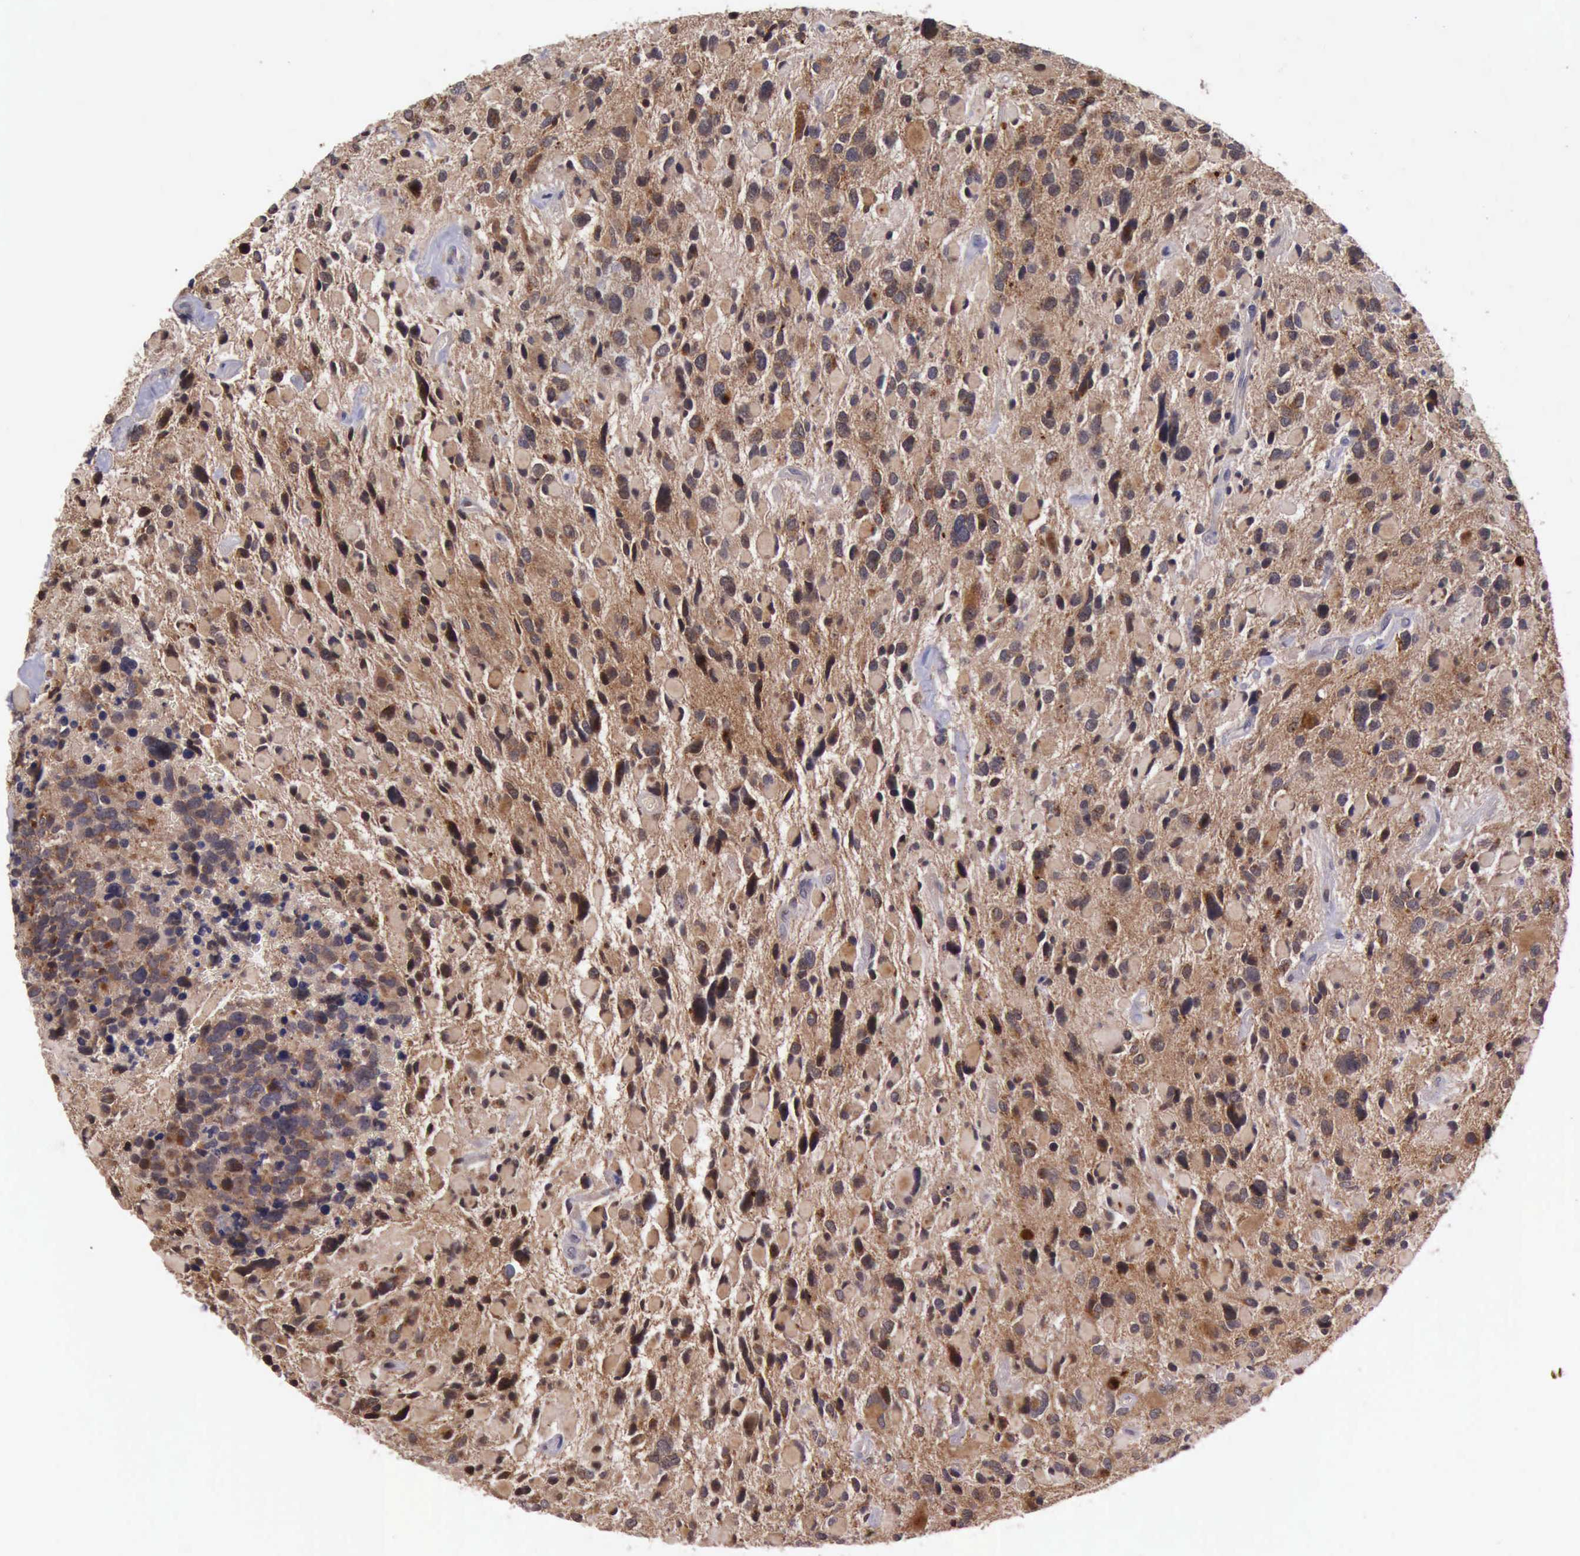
{"staining": {"intensity": "moderate", "quantity": "25%-75%", "location": "cytoplasmic/membranous"}, "tissue": "glioma", "cell_type": "Tumor cells", "image_type": "cancer", "snomed": [{"axis": "morphology", "description": "Glioma, malignant, High grade"}, {"axis": "topography", "description": "Brain"}], "caption": "An IHC micrograph of neoplastic tissue is shown. Protein staining in brown shows moderate cytoplasmic/membranous positivity in malignant high-grade glioma within tumor cells.", "gene": "RAB39B", "patient": {"sex": "female", "age": 37}}